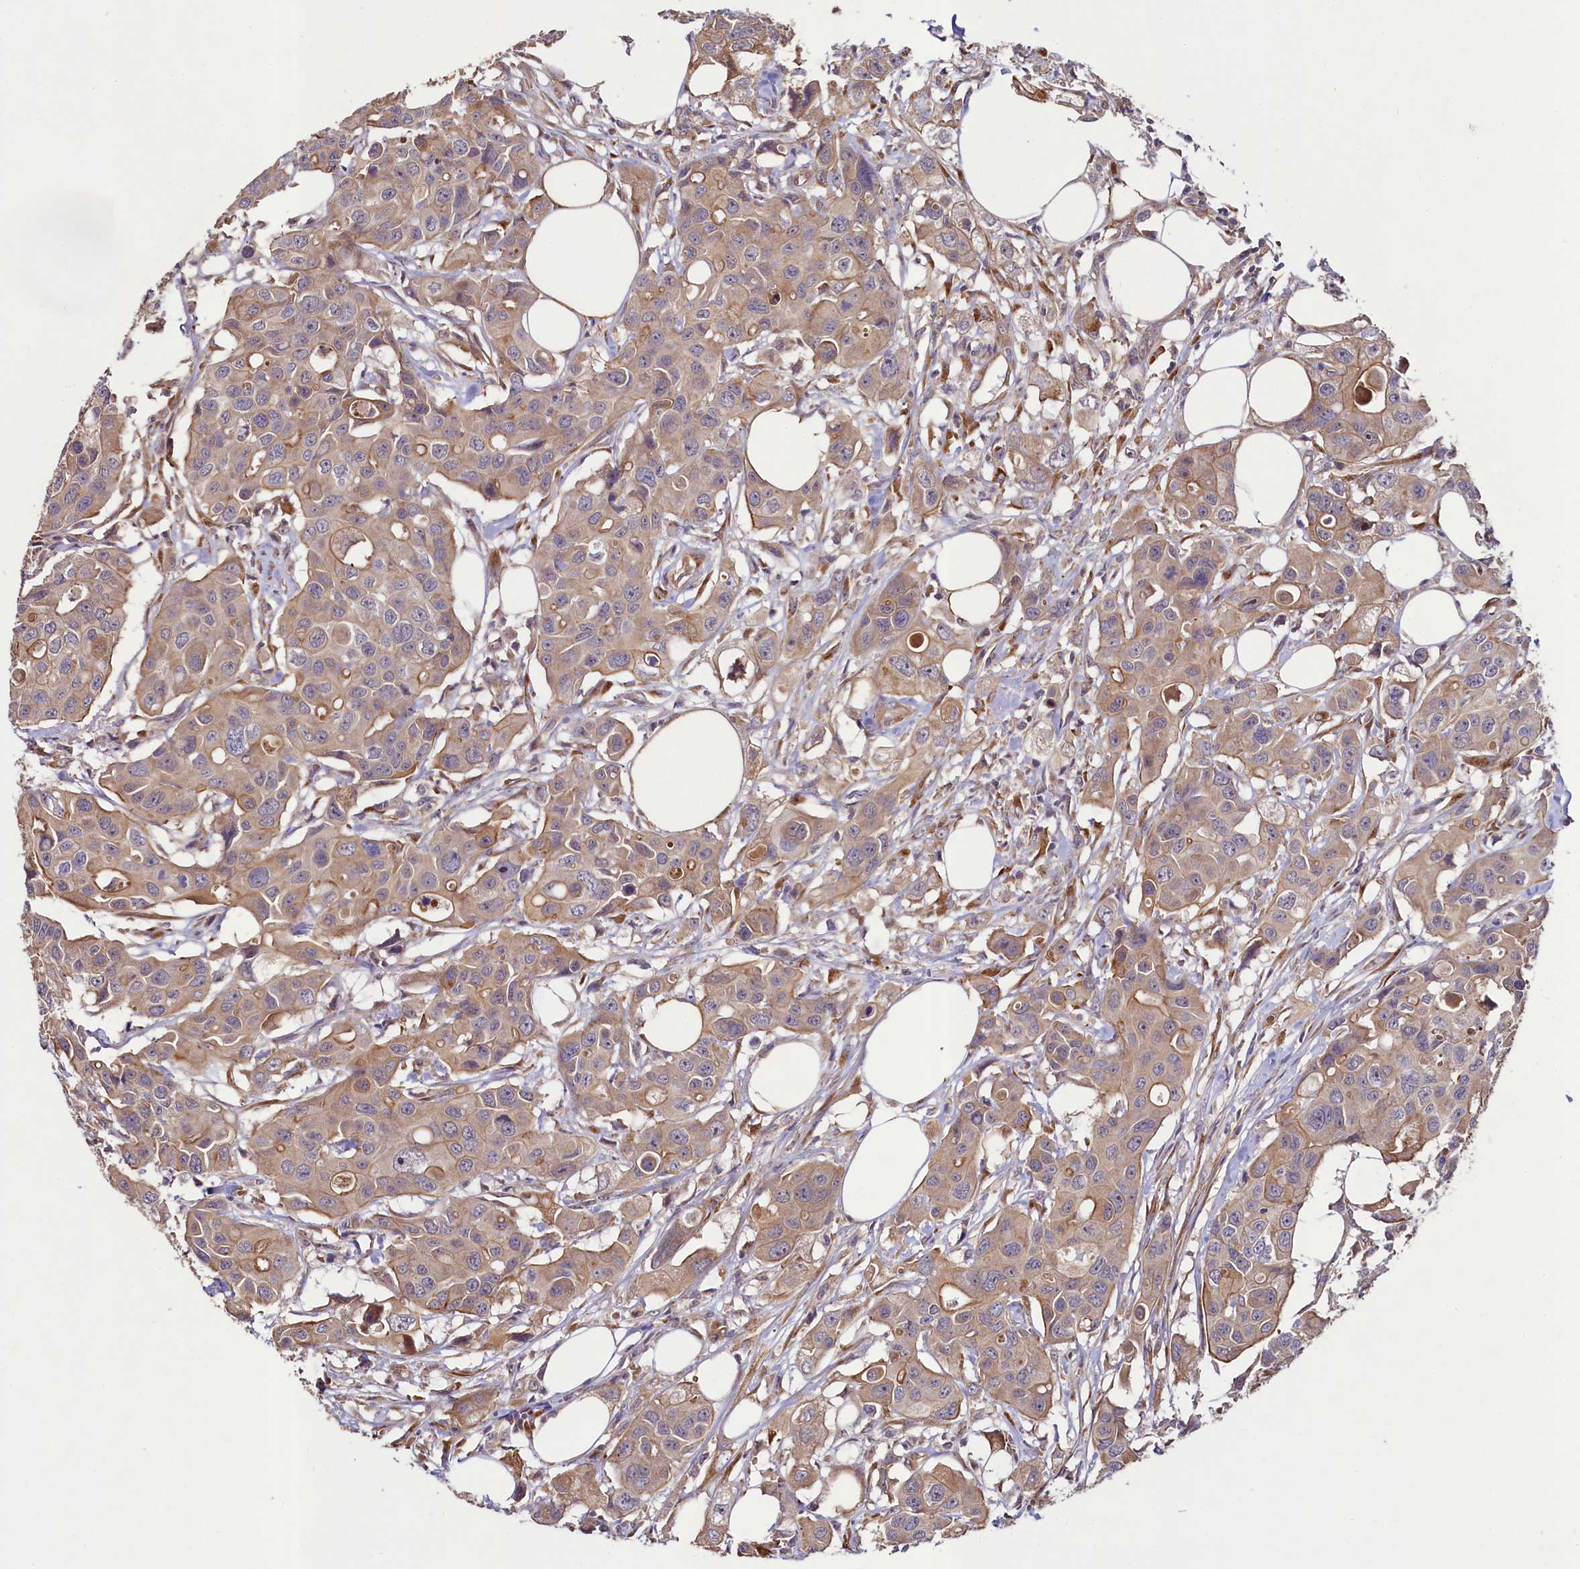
{"staining": {"intensity": "moderate", "quantity": "<25%", "location": "cytoplasmic/membranous"}, "tissue": "colorectal cancer", "cell_type": "Tumor cells", "image_type": "cancer", "snomed": [{"axis": "morphology", "description": "Adenocarcinoma, NOS"}, {"axis": "topography", "description": "Colon"}], "caption": "Colorectal adenocarcinoma stained with a brown dye demonstrates moderate cytoplasmic/membranous positive expression in approximately <25% of tumor cells.", "gene": "CCDC102A", "patient": {"sex": "male", "age": 77}}